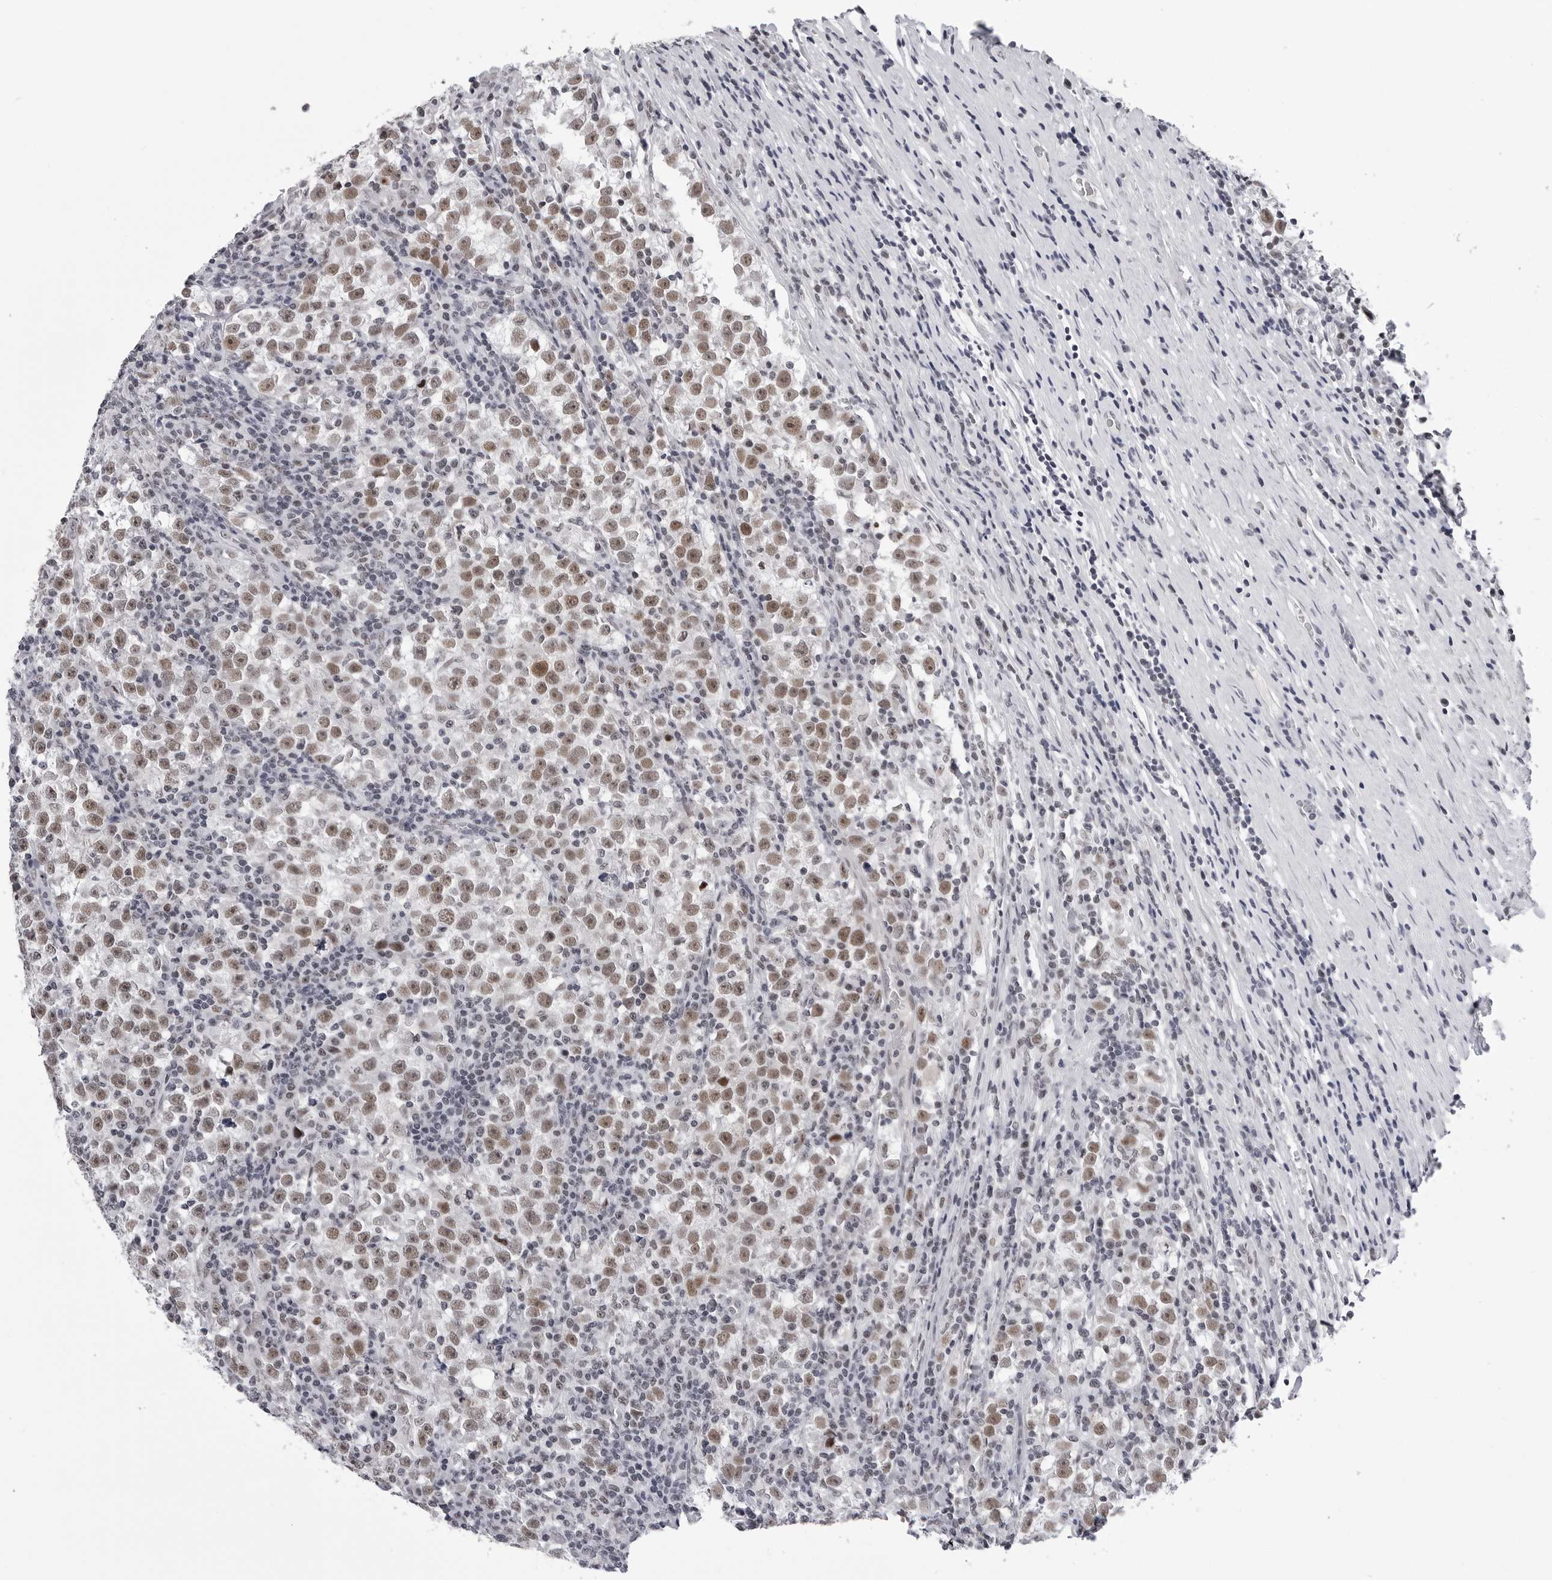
{"staining": {"intensity": "moderate", "quantity": ">75%", "location": "nuclear"}, "tissue": "testis cancer", "cell_type": "Tumor cells", "image_type": "cancer", "snomed": [{"axis": "morphology", "description": "Normal tissue, NOS"}, {"axis": "morphology", "description": "Seminoma, NOS"}, {"axis": "topography", "description": "Testis"}], "caption": "There is medium levels of moderate nuclear staining in tumor cells of testis seminoma, as demonstrated by immunohistochemical staining (brown color).", "gene": "SF3B4", "patient": {"sex": "male", "age": 43}}